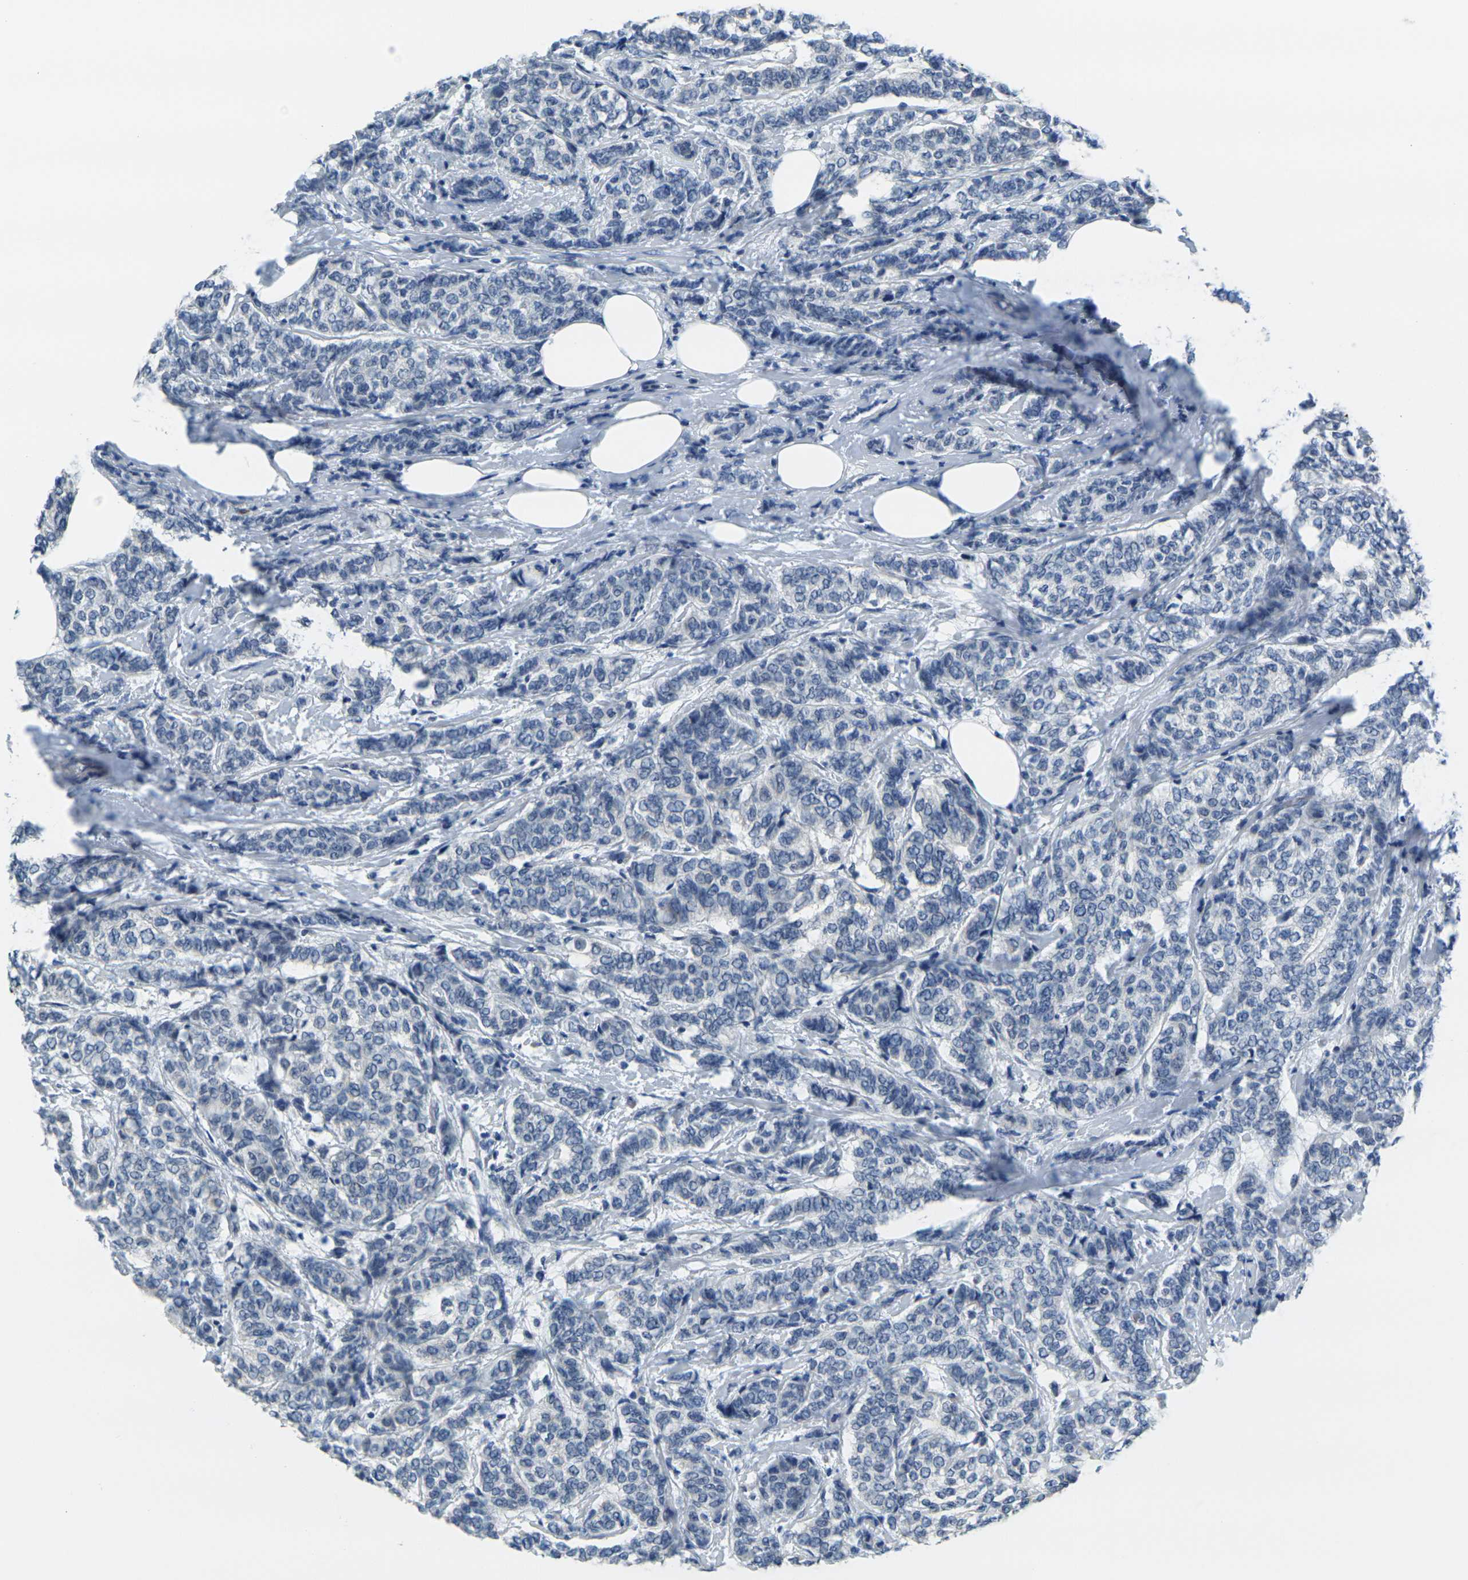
{"staining": {"intensity": "negative", "quantity": "none", "location": "none"}, "tissue": "breast cancer", "cell_type": "Tumor cells", "image_type": "cancer", "snomed": [{"axis": "morphology", "description": "Lobular carcinoma"}, {"axis": "topography", "description": "Breast"}], "caption": "High power microscopy micrograph of an immunohistochemistry micrograph of breast cancer (lobular carcinoma), revealing no significant expression in tumor cells.", "gene": "GPR15", "patient": {"sex": "female", "age": 60}}